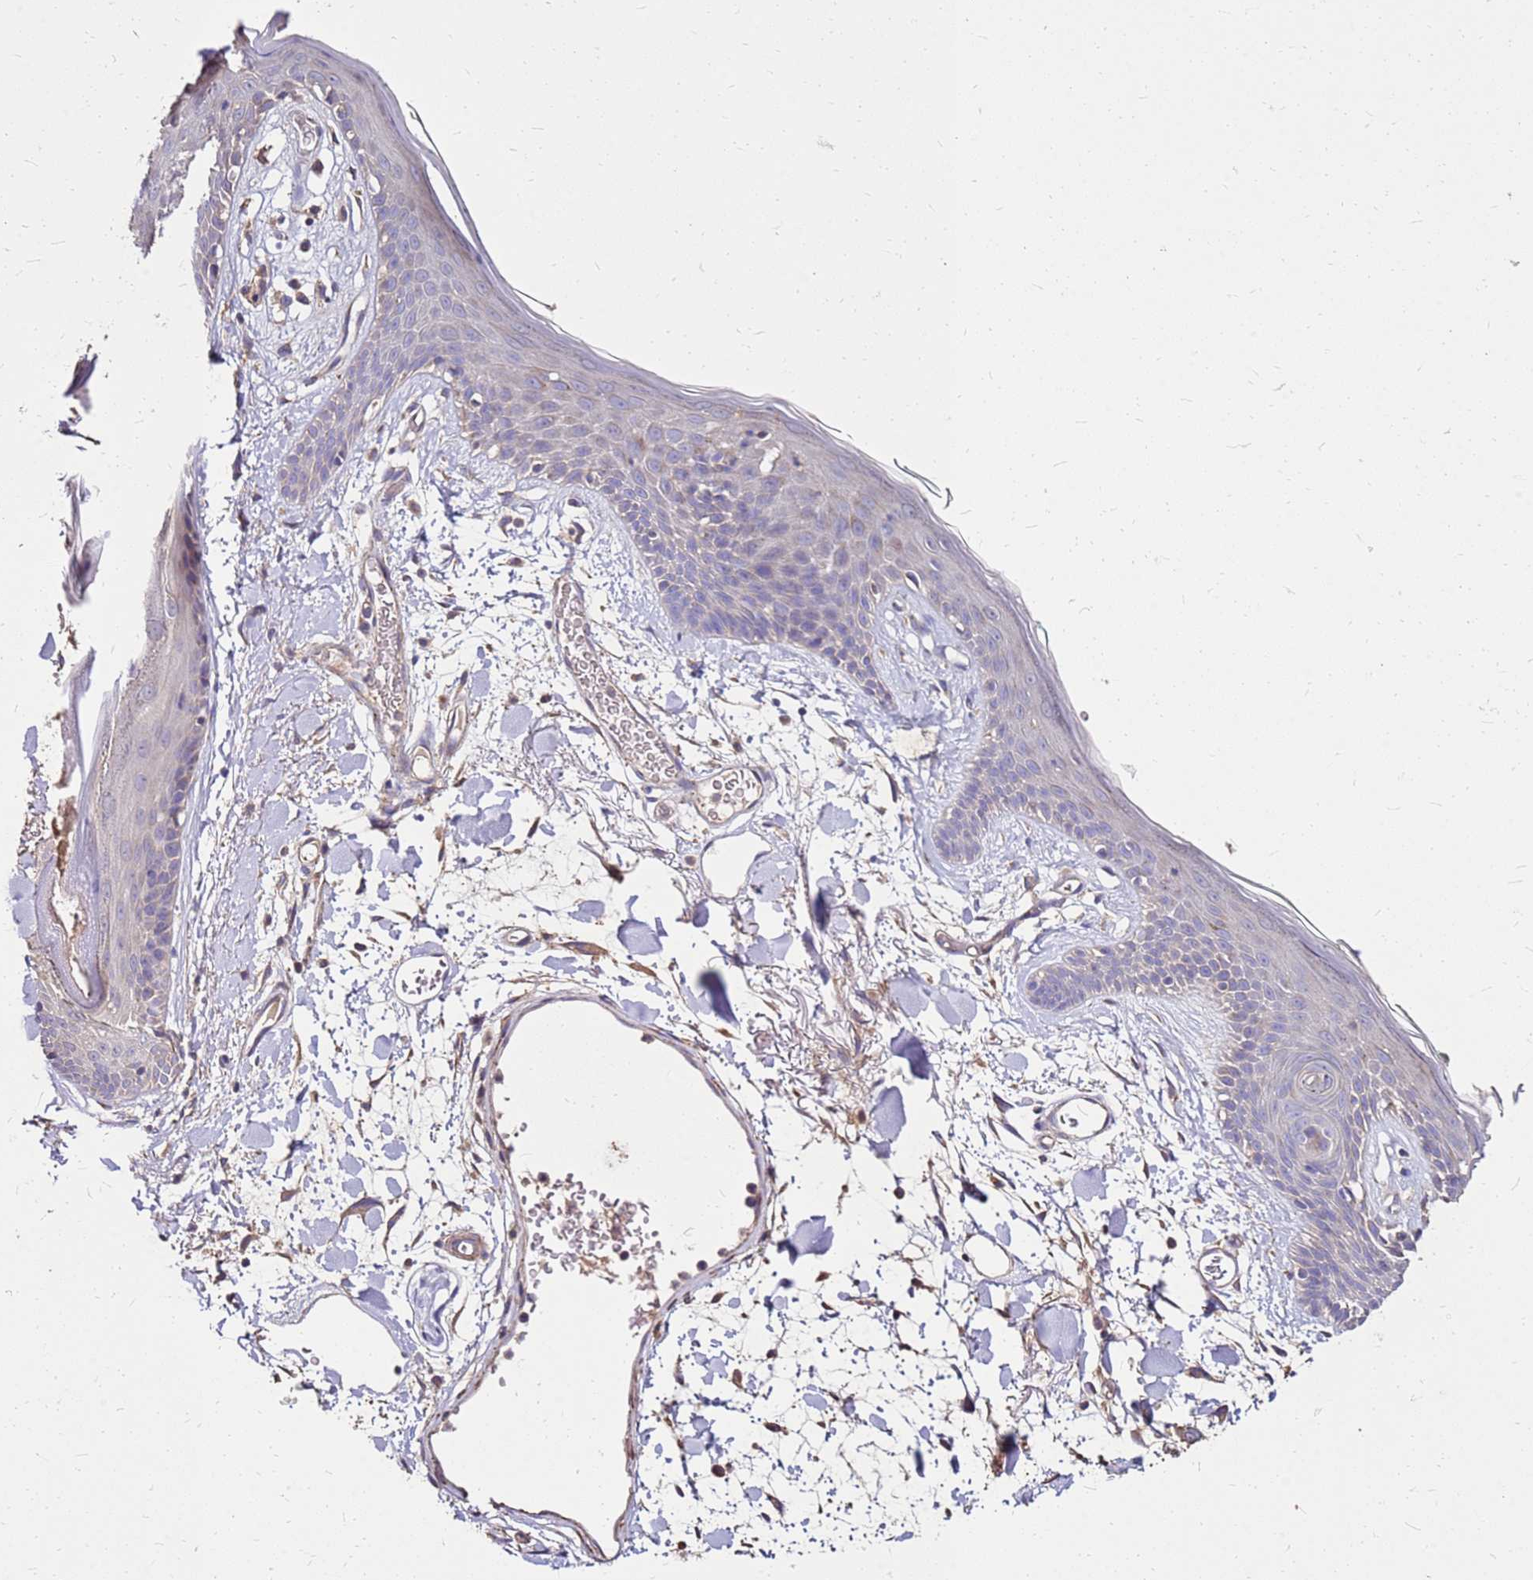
{"staining": {"intensity": "moderate", "quantity": "25%-75%", "location": "cytoplasmic/membranous"}, "tissue": "skin", "cell_type": "Fibroblasts", "image_type": "normal", "snomed": [{"axis": "morphology", "description": "Normal tissue, NOS"}, {"axis": "topography", "description": "Skin"}], "caption": "A medium amount of moderate cytoplasmic/membranous staining is seen in about 25%-75% of fibroblasts in unremarkable skin.", "gene": "EXD3", "patient": {"sex": "male", "age": 79}}